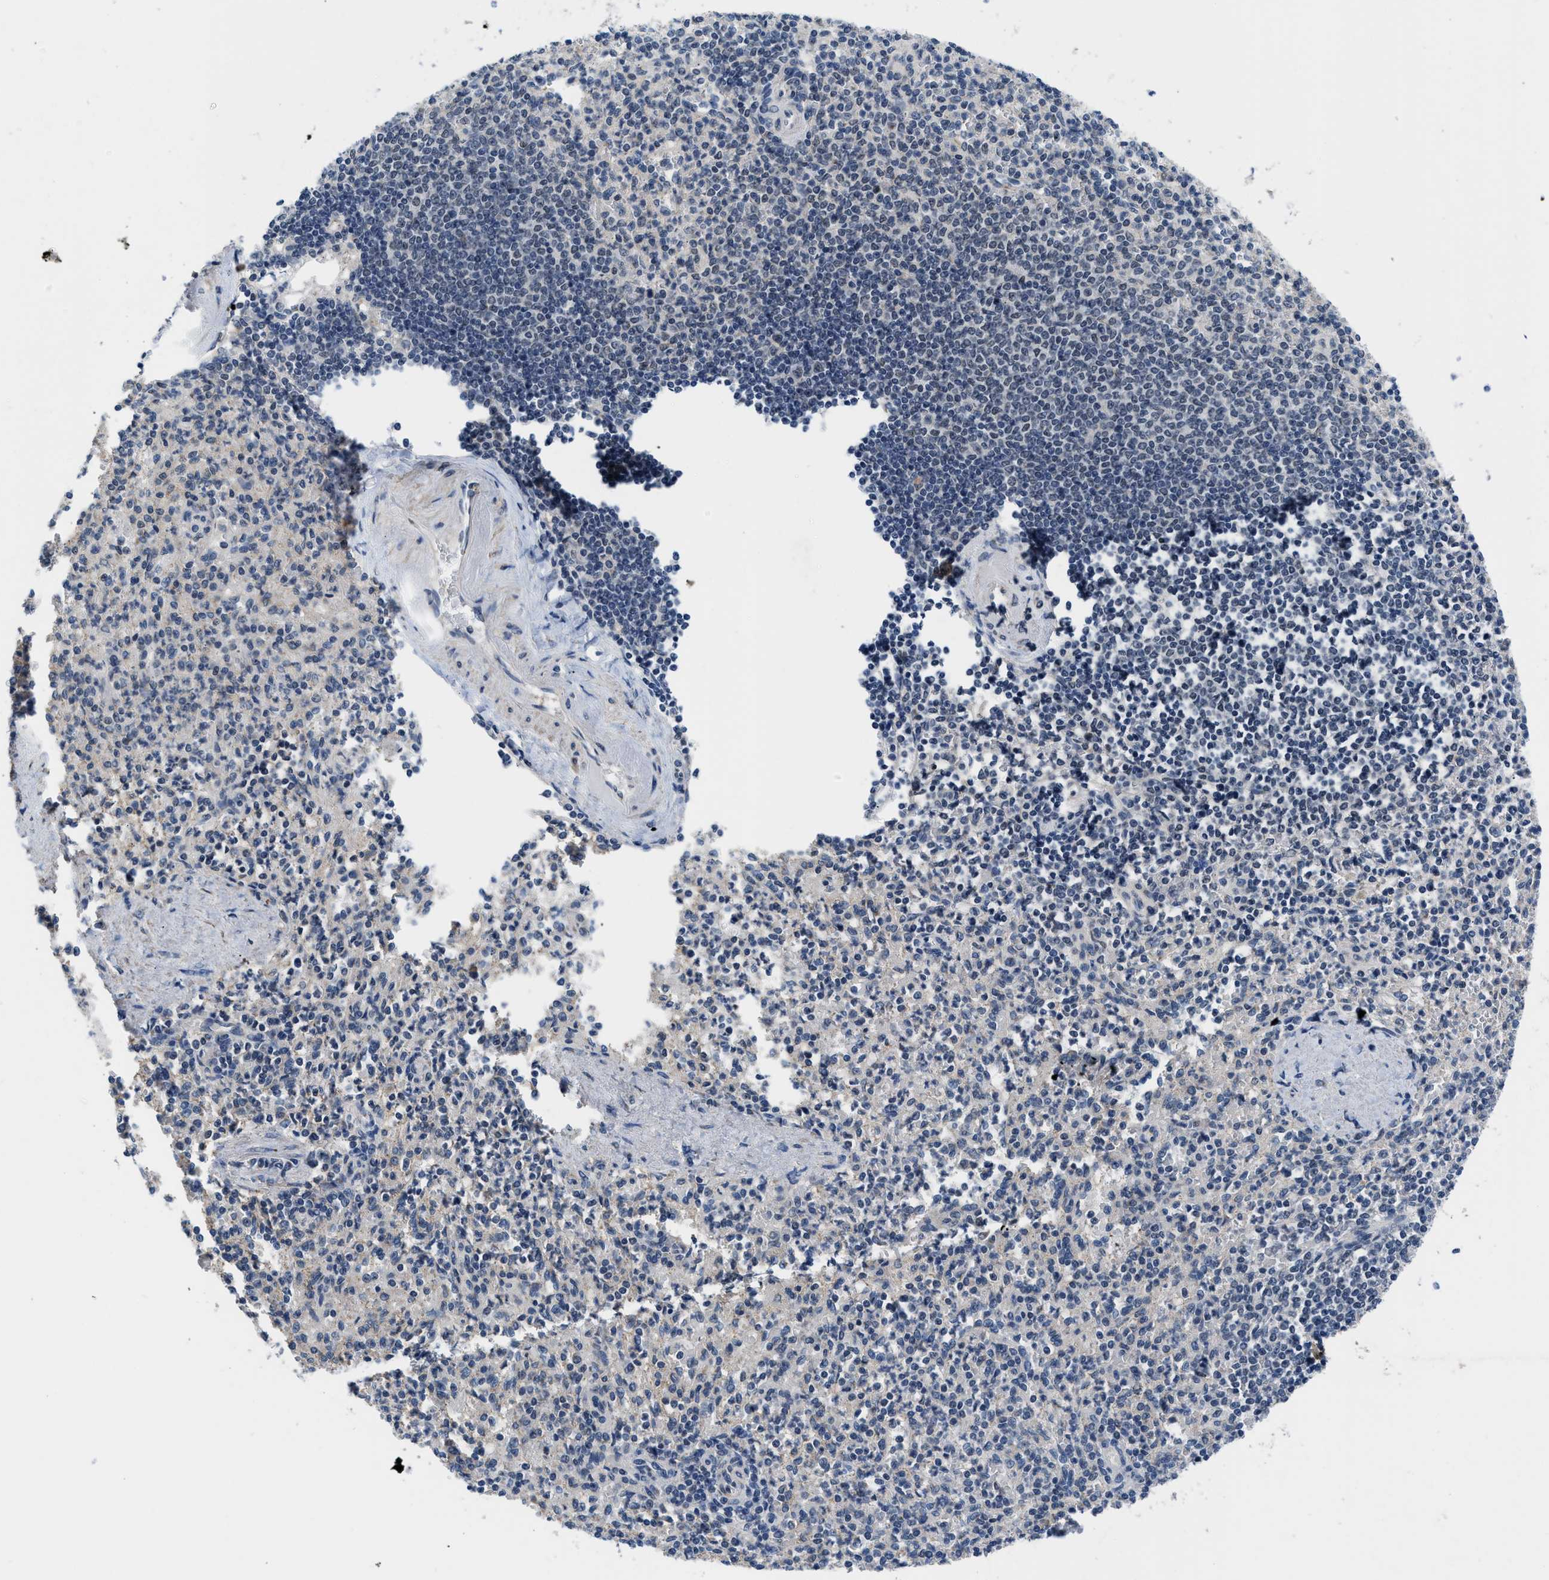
{"staining": {"intensity": "moderate", "quantity": "<25%", "location": "nuclear"}, "tissue": "spleen", "cell_type": "Cells in red pulp", "image_type": "normal", "snomed": [{"axis": "morphology", "description": "Normal tissue, NOS"}, {"axis": "topography", "description": "Spleen"}], "caption": "Brown immunohistochemical staining in benign human spleen exhibits moderate nuclear positivity in approximately <25% of cells in red pulp. (Brightfield microscopy of DAB IHC at high magnification).", "gene": "TERF2IP", "patient": {"sex": "female", "age": 74}}